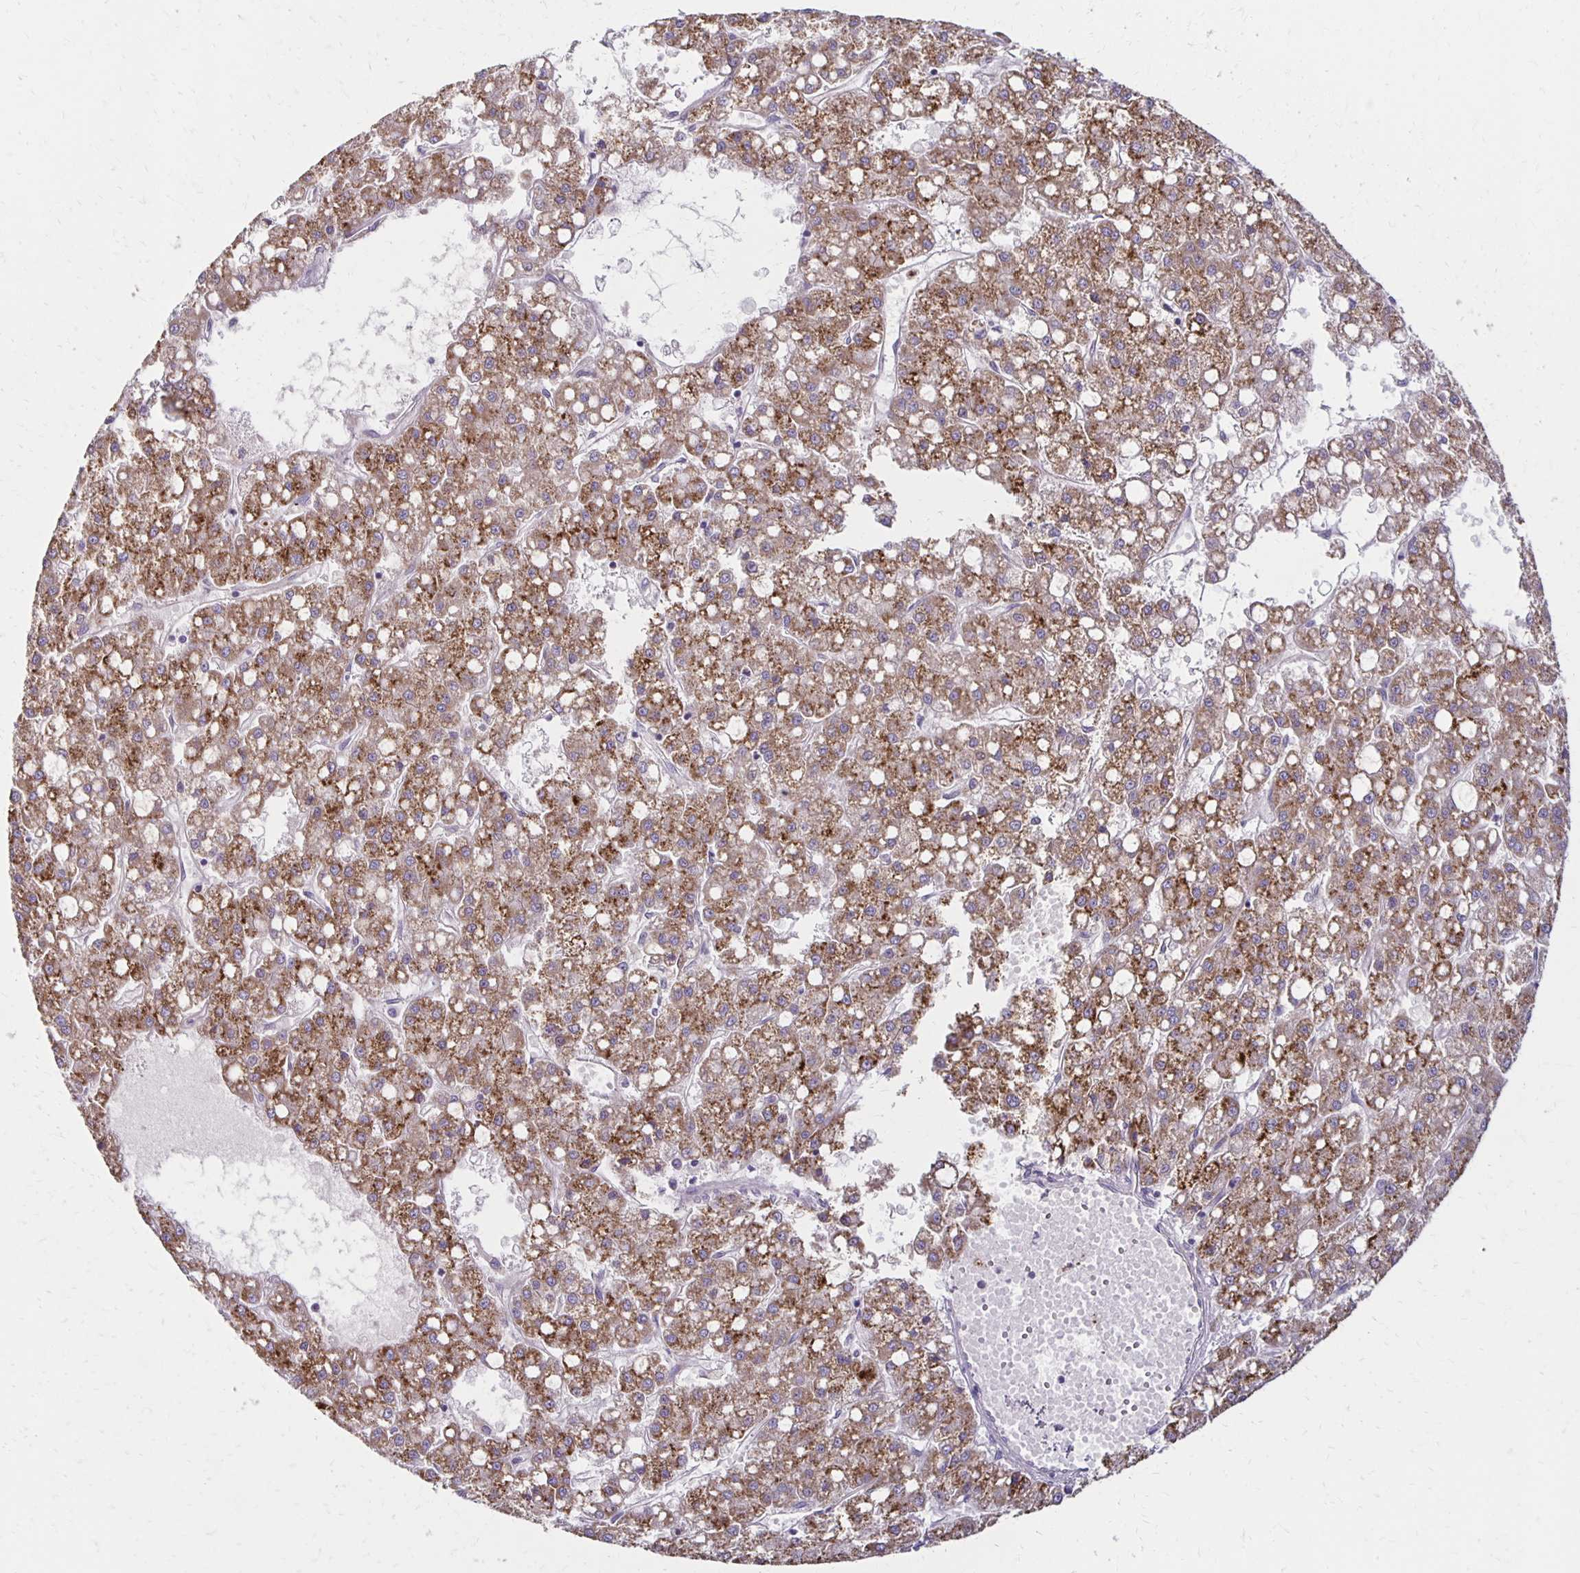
{"staining": {"intensity": "moderate", "quantity": ">75%", "location": "cytoplasmic/membranous"}, "tissue": "liver cancer", "cell_type": "Tumor cells", "image_type": "cancer", "snomed": [{"axis": "morphology", "description": "Carcinoma, Hepatocellular, NOS"}, {"axis": "topography", "description": "Liver"}], "caption": "IHC of human liver cancer (hepatocellular carcinoma) shows medium levels of moderate cytoplasmic/membranous positivity in approximately >75% of tumor cells. (brown staining indicates protein expression, while blue staining denotes nuclei).", "gene": "KATNBL1", "patient": {"sex": "male", "age": 67}}